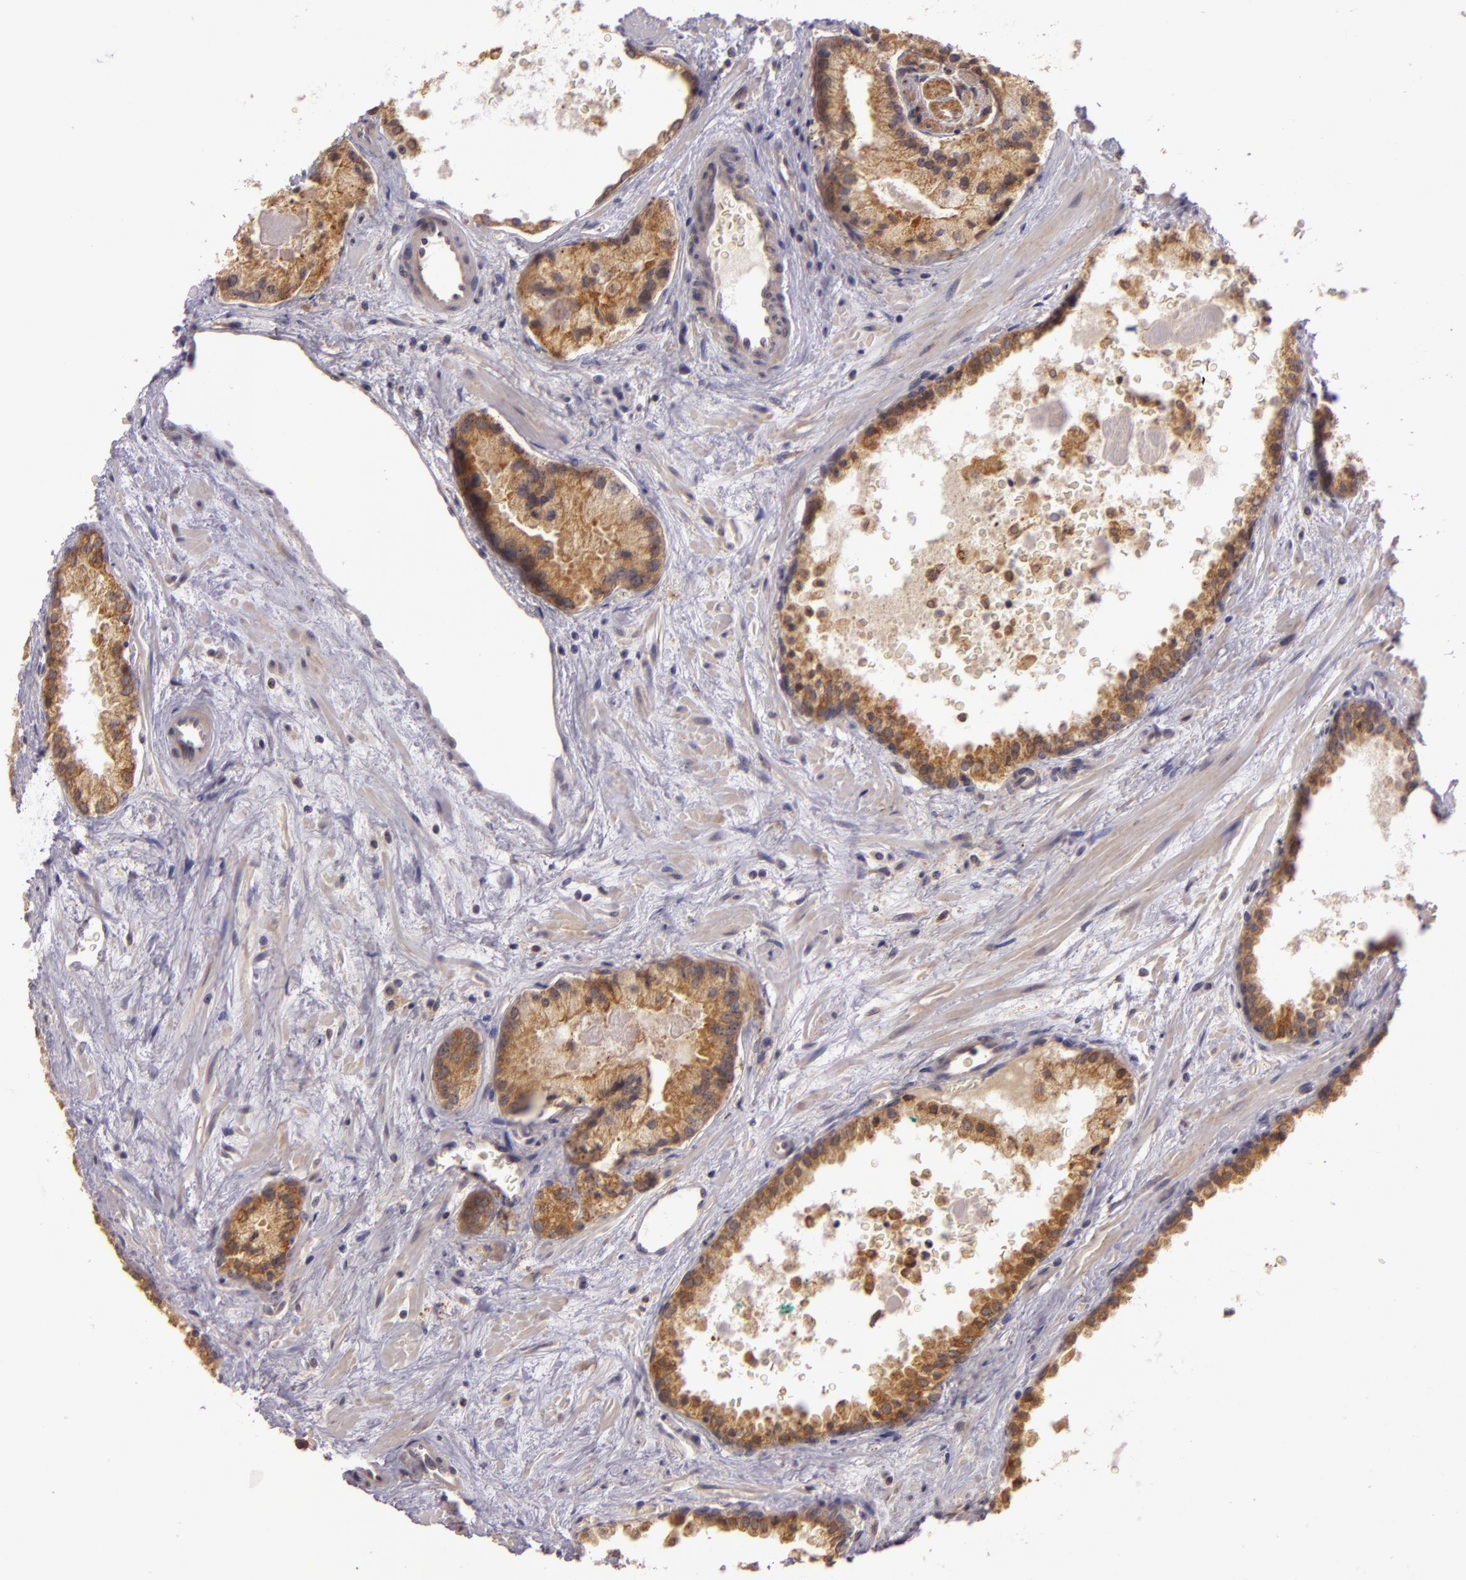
{"staining": {"intensity": "moderate", "quantity": ">75%", "location": "cytoplasmic/membranous"}, "tissue": "prostate cancer", "cell_type": "Tumor cells", "image_type": "cancer", "snomed": [{"axis": "morphology", "description": "Adenocarcinoma, Medium grade"}, {"axis": "topography", "description": "Prostate"}], "caption": "A brown stain highlights moderate cytoplasmic/membranous expression of a protein in human prostate medium-grade adenocarcinoma tumor cells.", "gene": "PPP1R3F", "patient": {"sex": "male", "age": 70}}